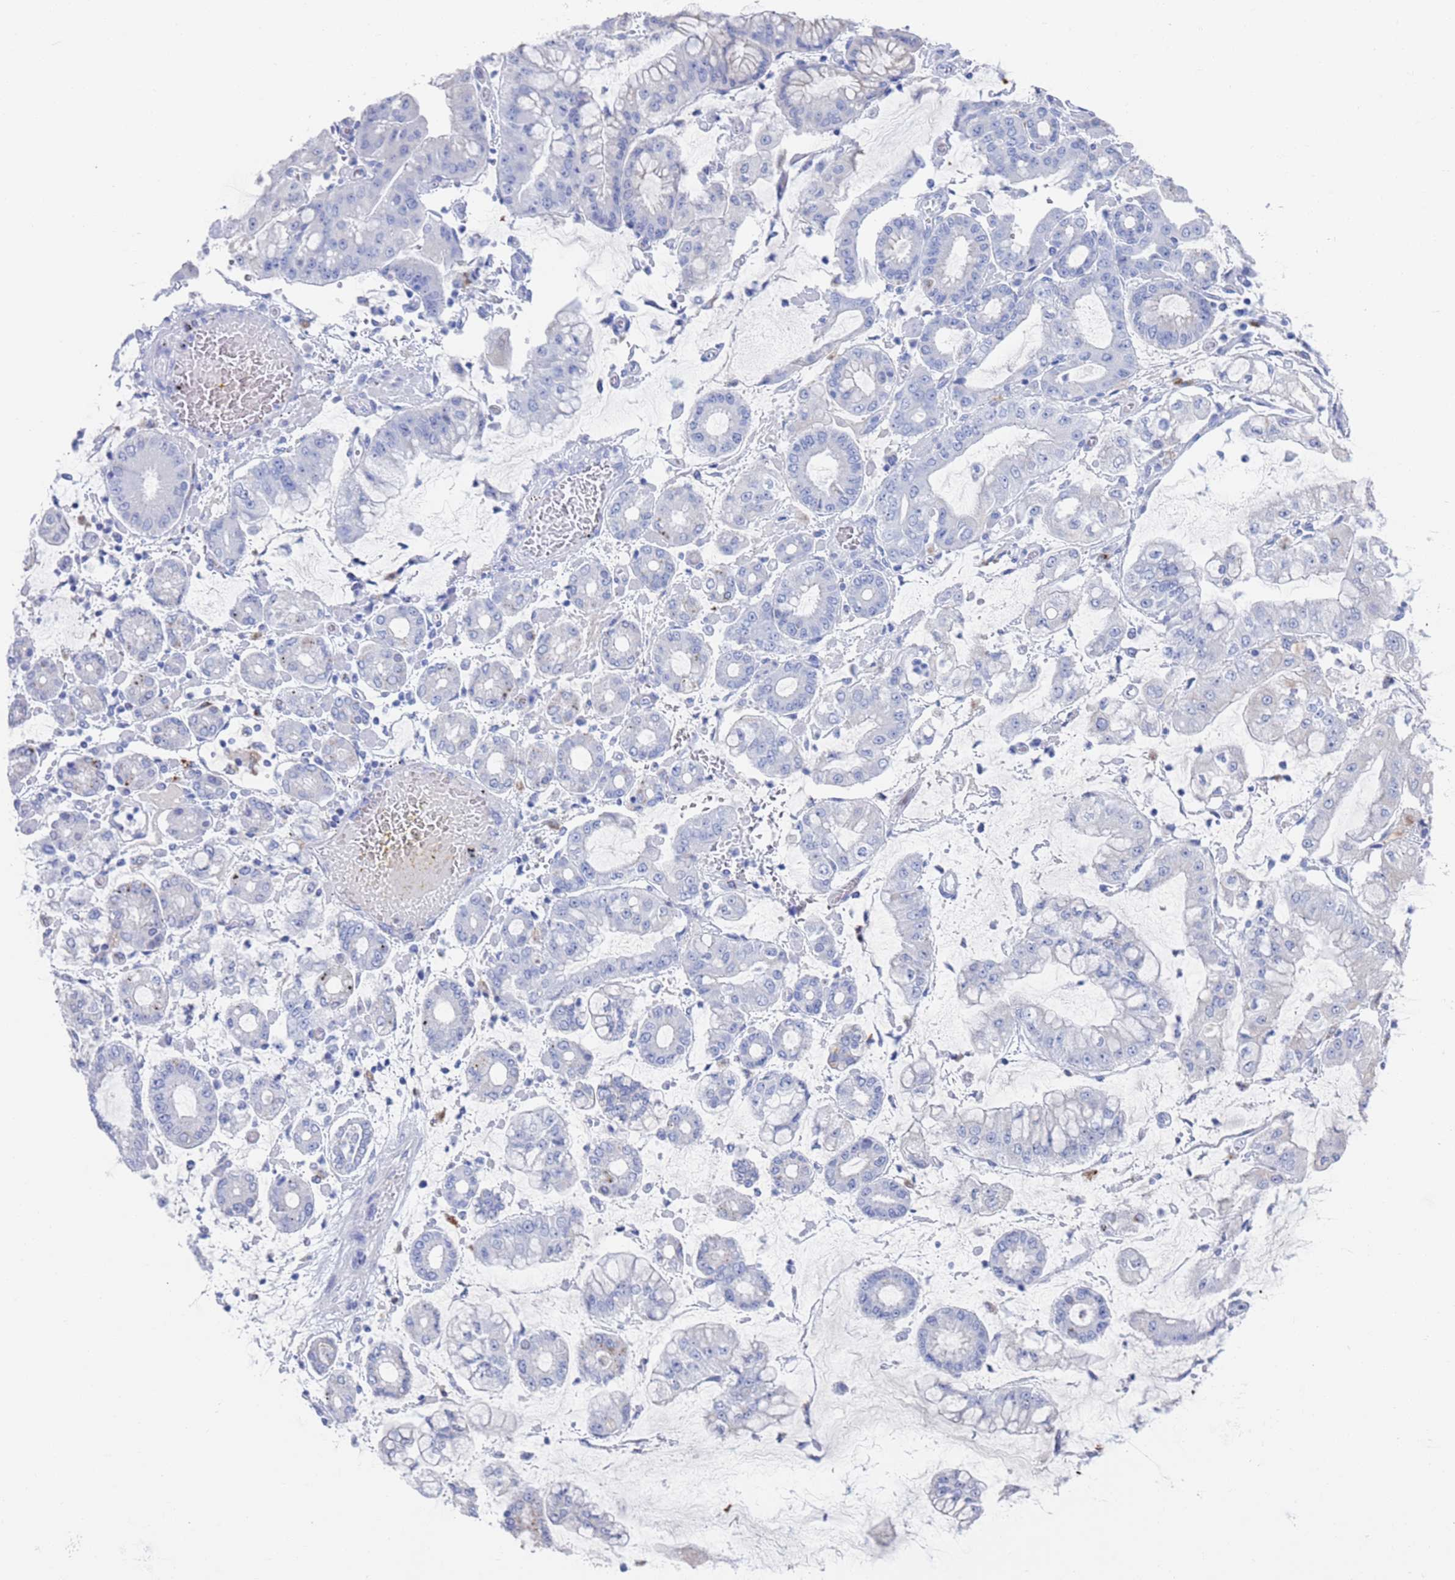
{"staining": {"intensity": "negative", "quantity": "none", "location": "none"}, "tissue": "stomach cancer", "cell_type": "Tumor cells", "image_type": "cancer", "snomed": [{"axis": "morphology", "description": "Adenocarcinoma, NOS"}, {"axis": "topography", "description": "Stomach"}], "caption": "This is an IHC histopathology image of stomach cancer. There is no positivity in tumor cells.", "gene": "FUCA1", "patient": {"sex": "male", "age": 76}}